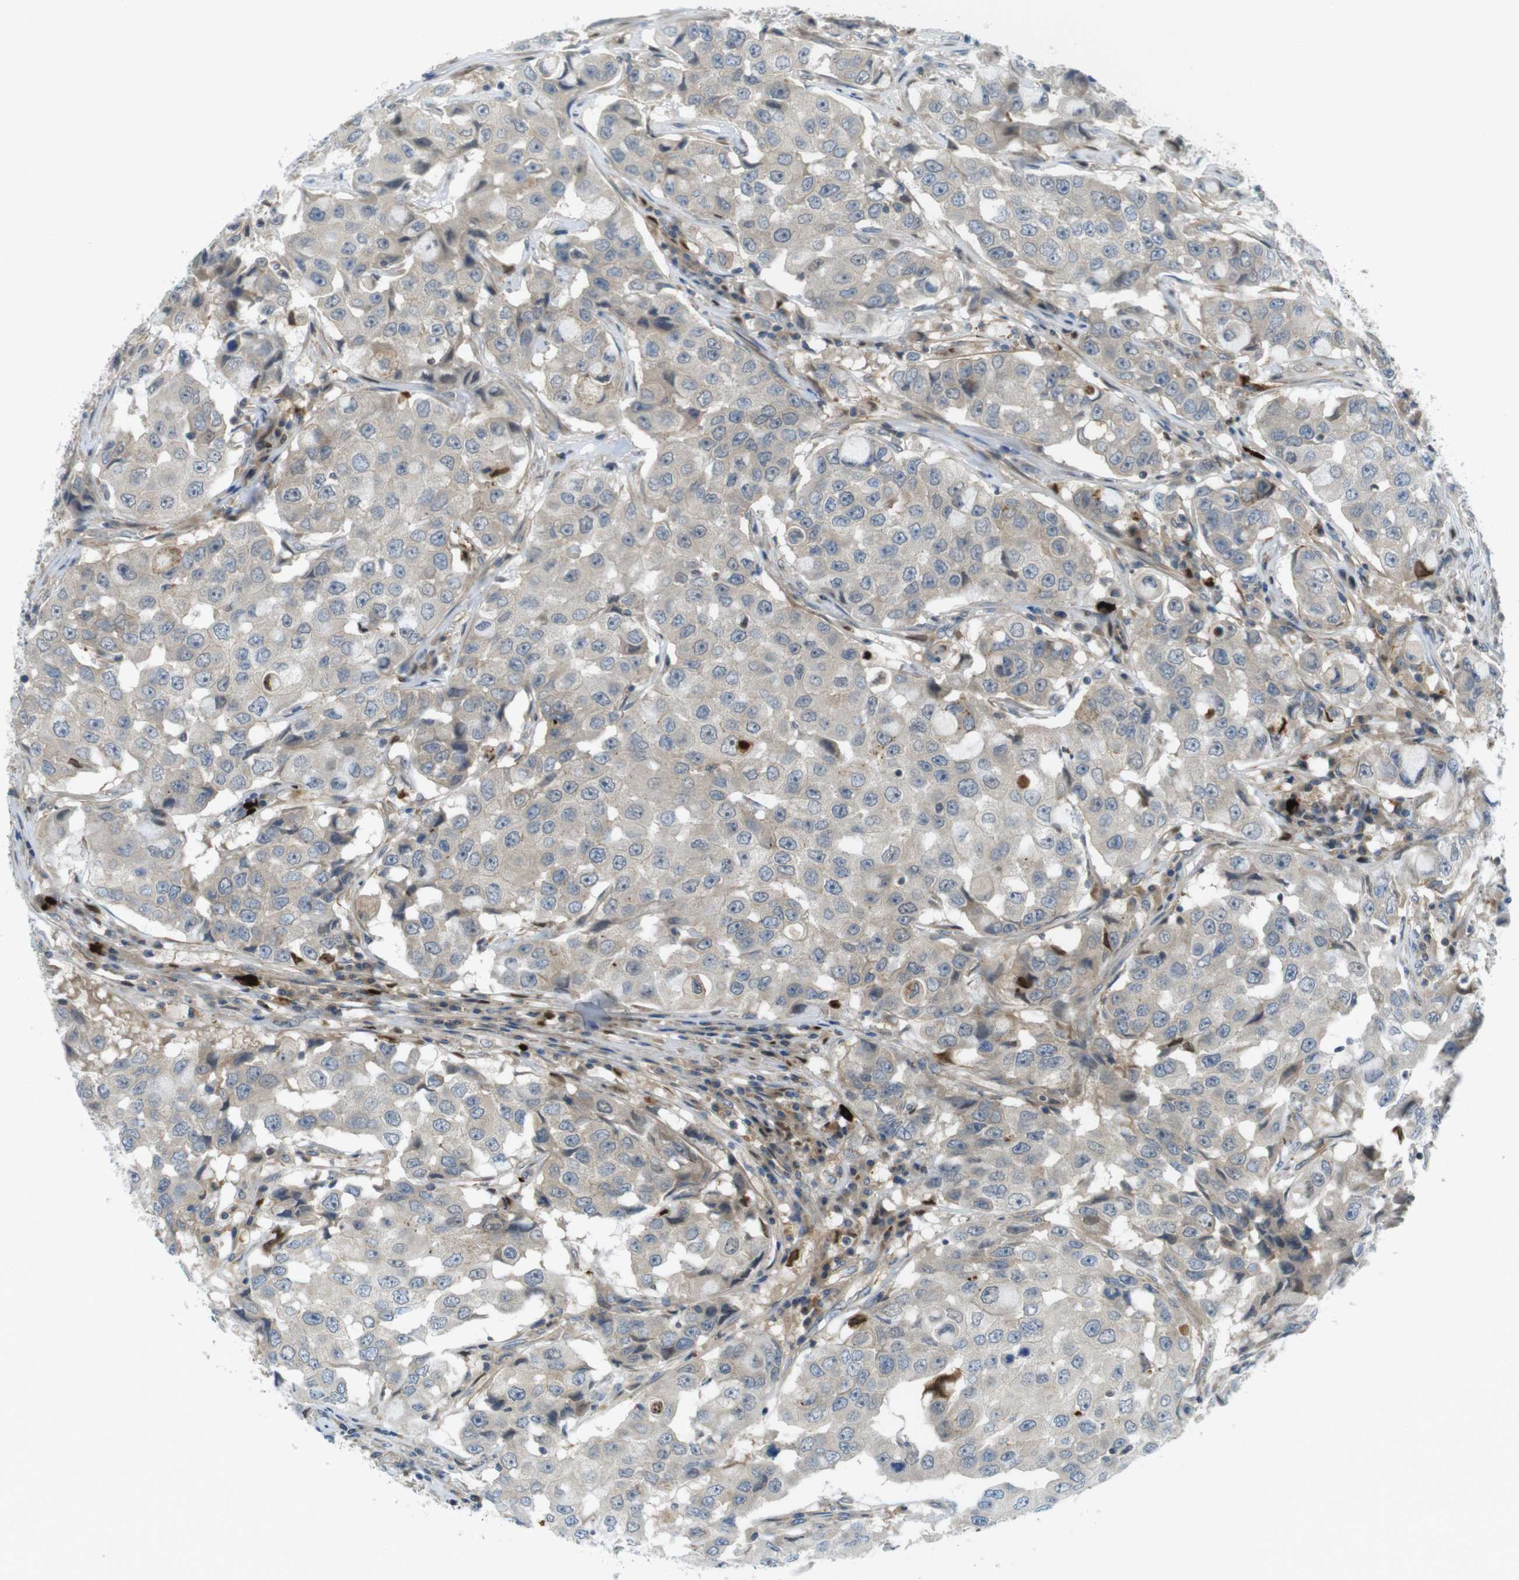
{"staining": {"intensity": "weak", "quantity": ">75%", "location": "cytoplasmic/membranous"}, "tissue": "breast cancer", "cell_type": "Tumor cells", "image_type": "cancer", "snomed": [{"axis": "morphology", "description": "Duct carcinoma"}, {"axis": "topography", "description": "Breast"}], "caption": "Approximately >75% of tumor cells in human breast infiltrating ductal carcinoma reveal weak cytoplasmic/membranous protein staining as visualized by brown immunohistochemical staining.", "gene": "TSC1", "patient": {"sex": "female", "age": 27}}